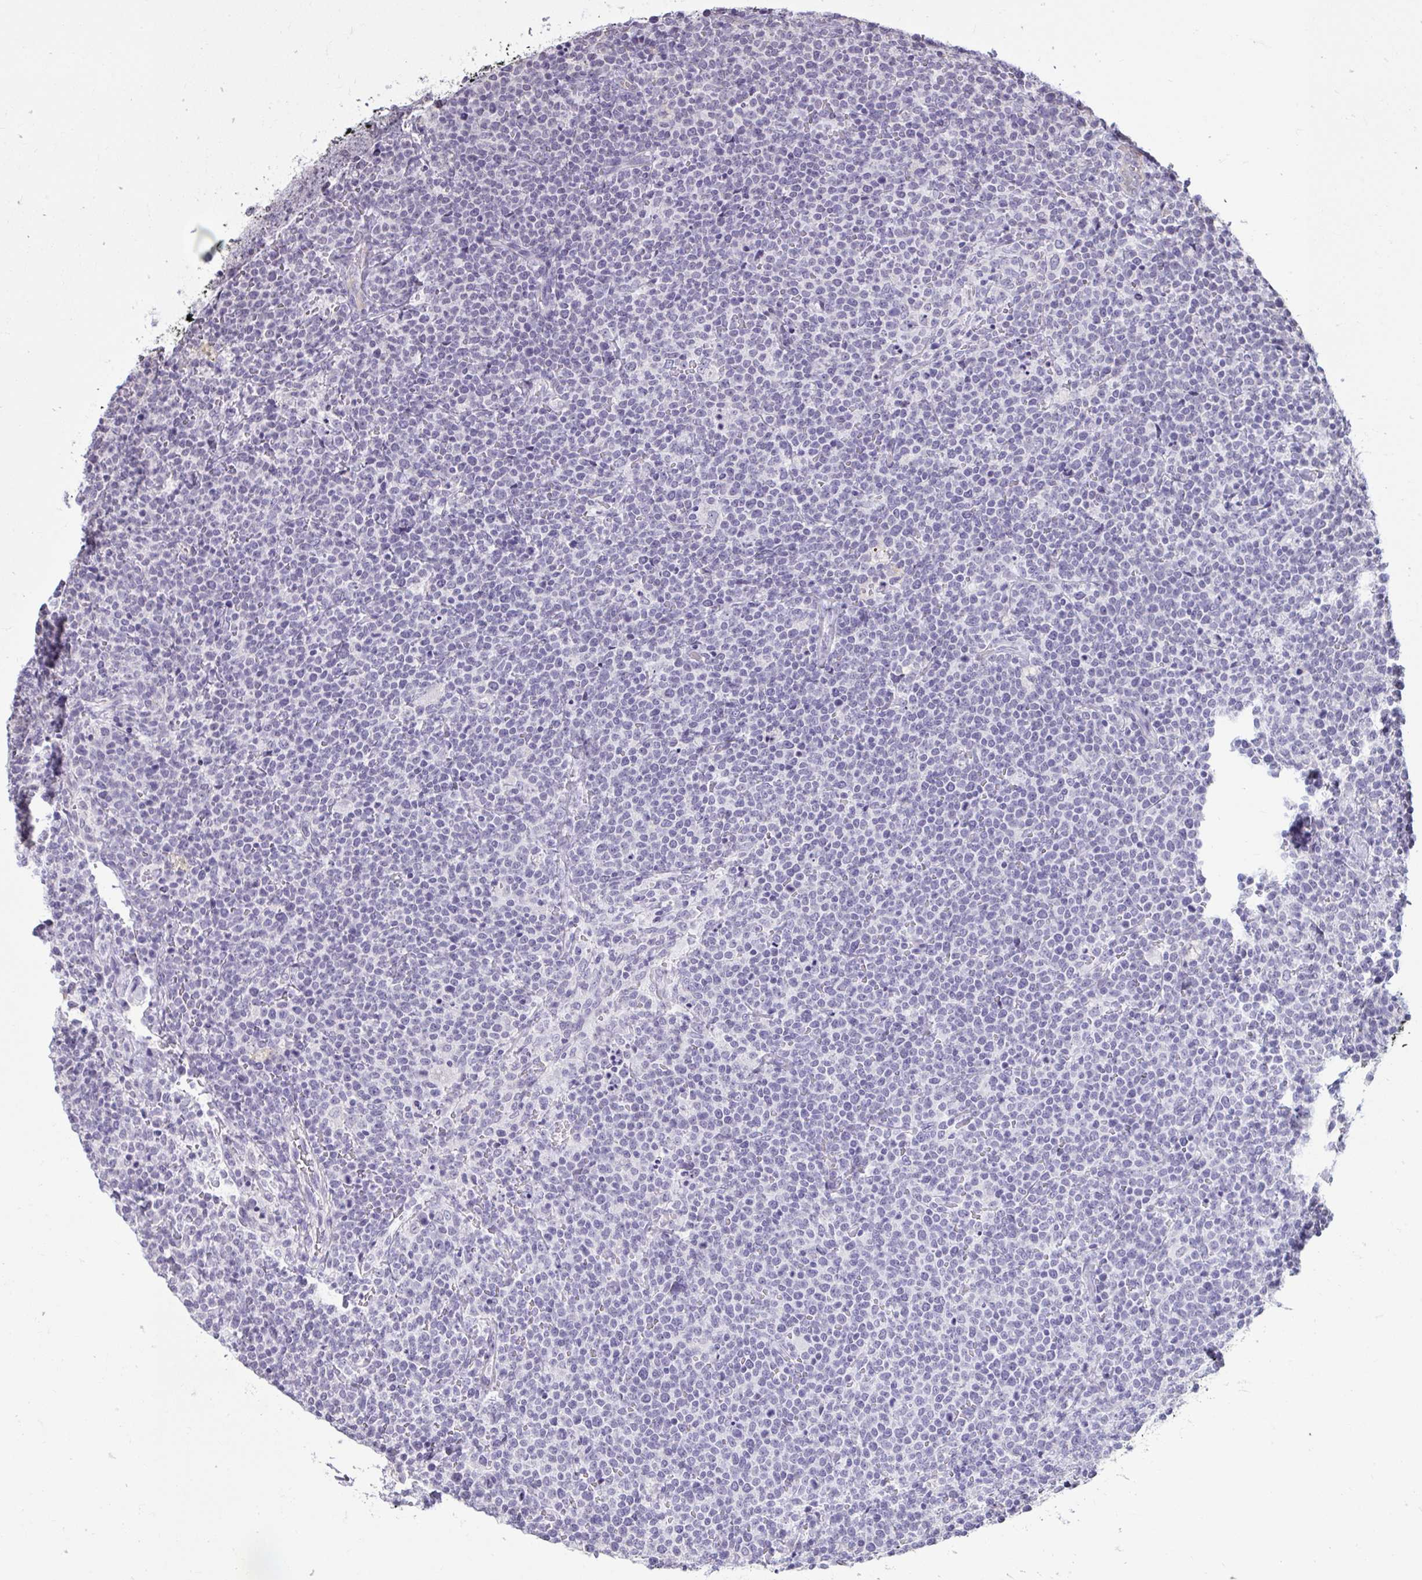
{"staining": {"intensity": "negative", "quantity": "none", "location": "none"}, "tissue": "lymphoma", "cell_type": "Tumor cells", "image_type": "cancer", "snomed": [{"axis": "morphology", "description": "Malignant lymphoma, non-Hodgkin's type, High grade"}, {"axis": "topography", "description": "Lymph node"}], "caption": "IHC of human malignant lymphoma, non-Hodgkin's type (high-grade) displays no expression in tumor cells.", "gene": "NPPA", "patient": {"sex": "male", "age": 61}}